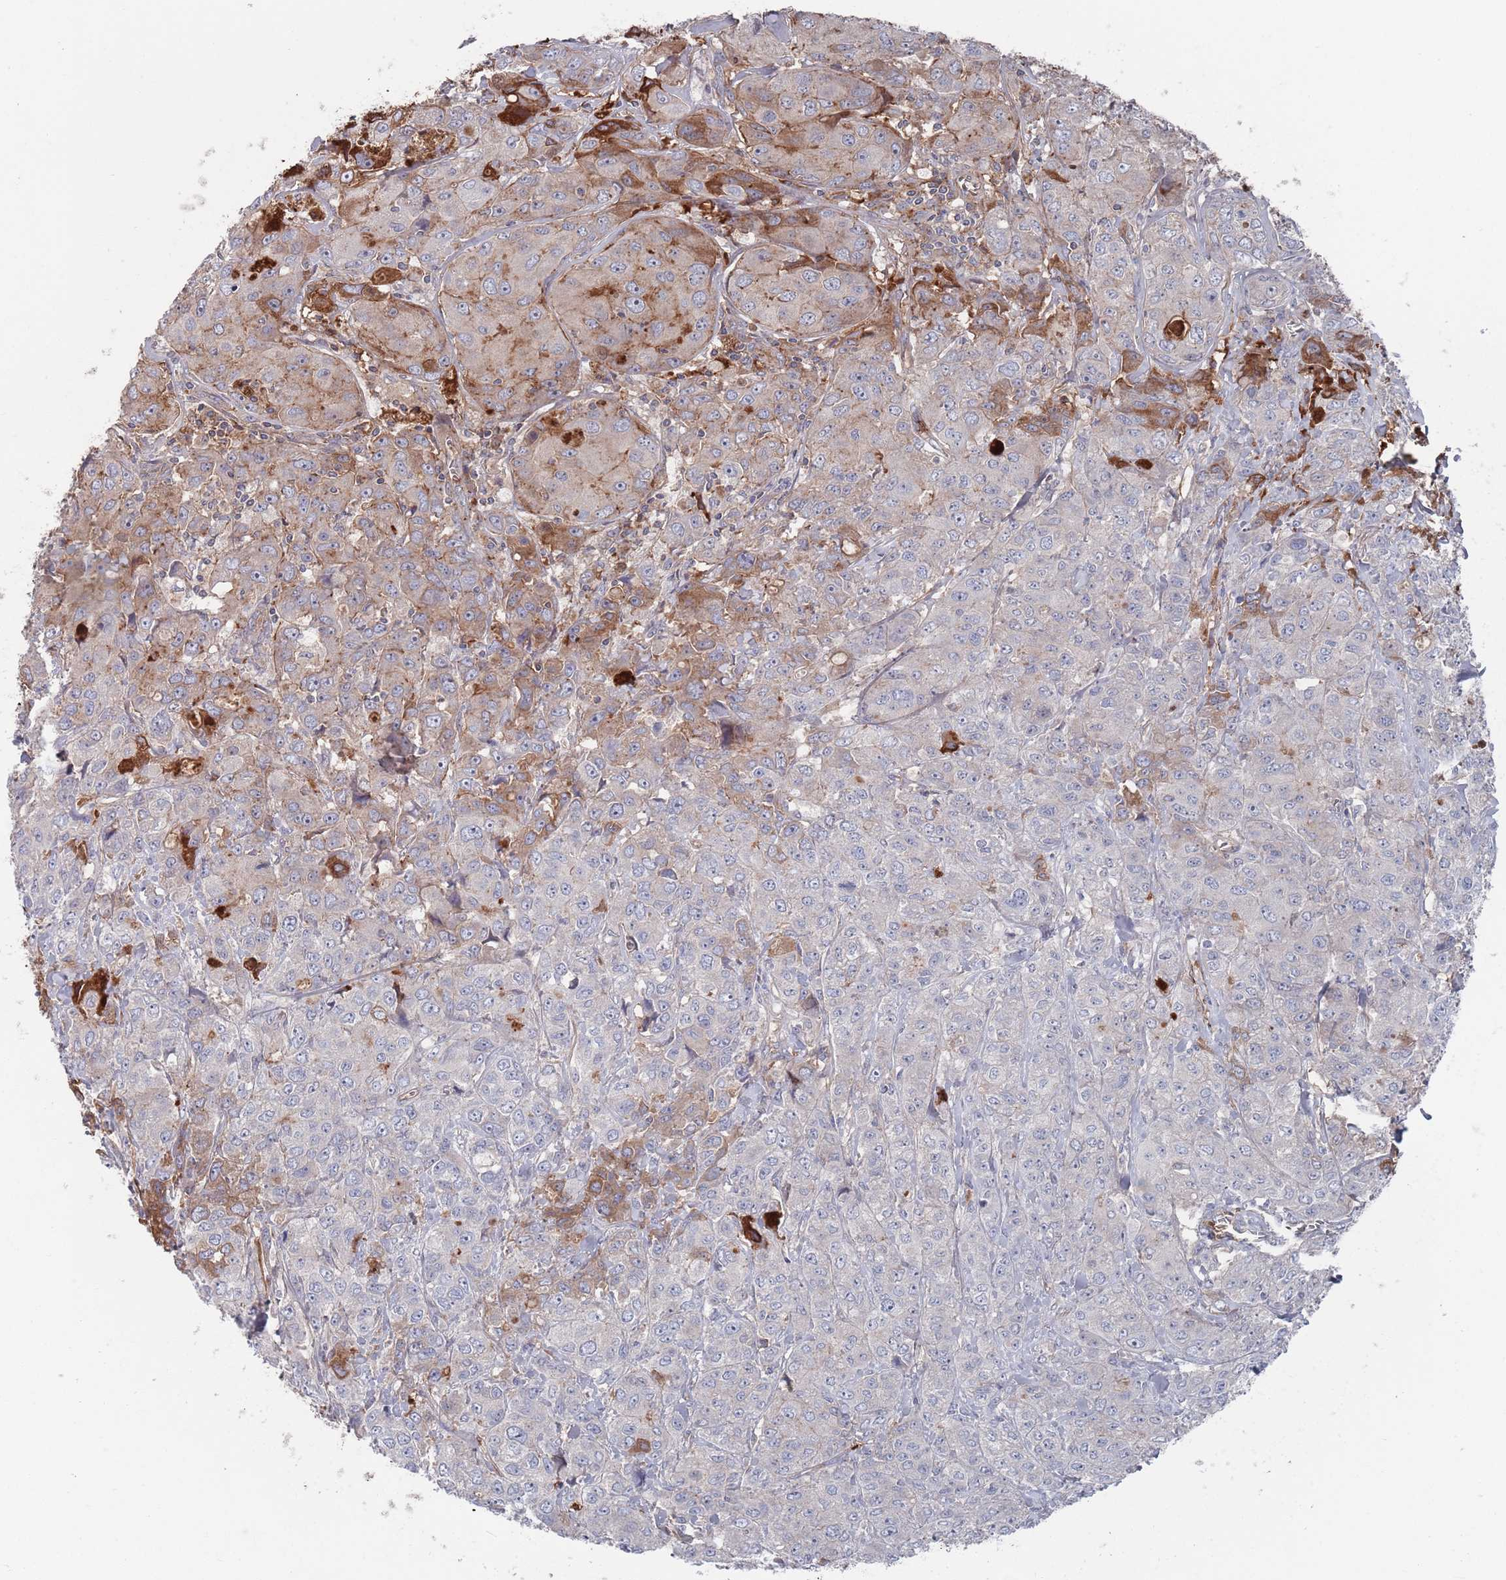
{"staining": {"intensity": "strong", "quantity": "<25%", "location": "cytoplasmic/membranous"}, "tissue": "breast cancer", "cell_type": "Tumor cells", "image_type": "cancer", "snomed": [{"axis": "morphology", "description": "Duct carcinoma"}, {"axis": "topography", "description": "Breast"}], "caption": "The micrograph demonstrates staining of breast cancer, revealing strong cytoplasmic/membranous protein expression (brown color) within tumor cells.", "gene": "PLEKHA4", "patient": {"sex": "female", "age": 43}}